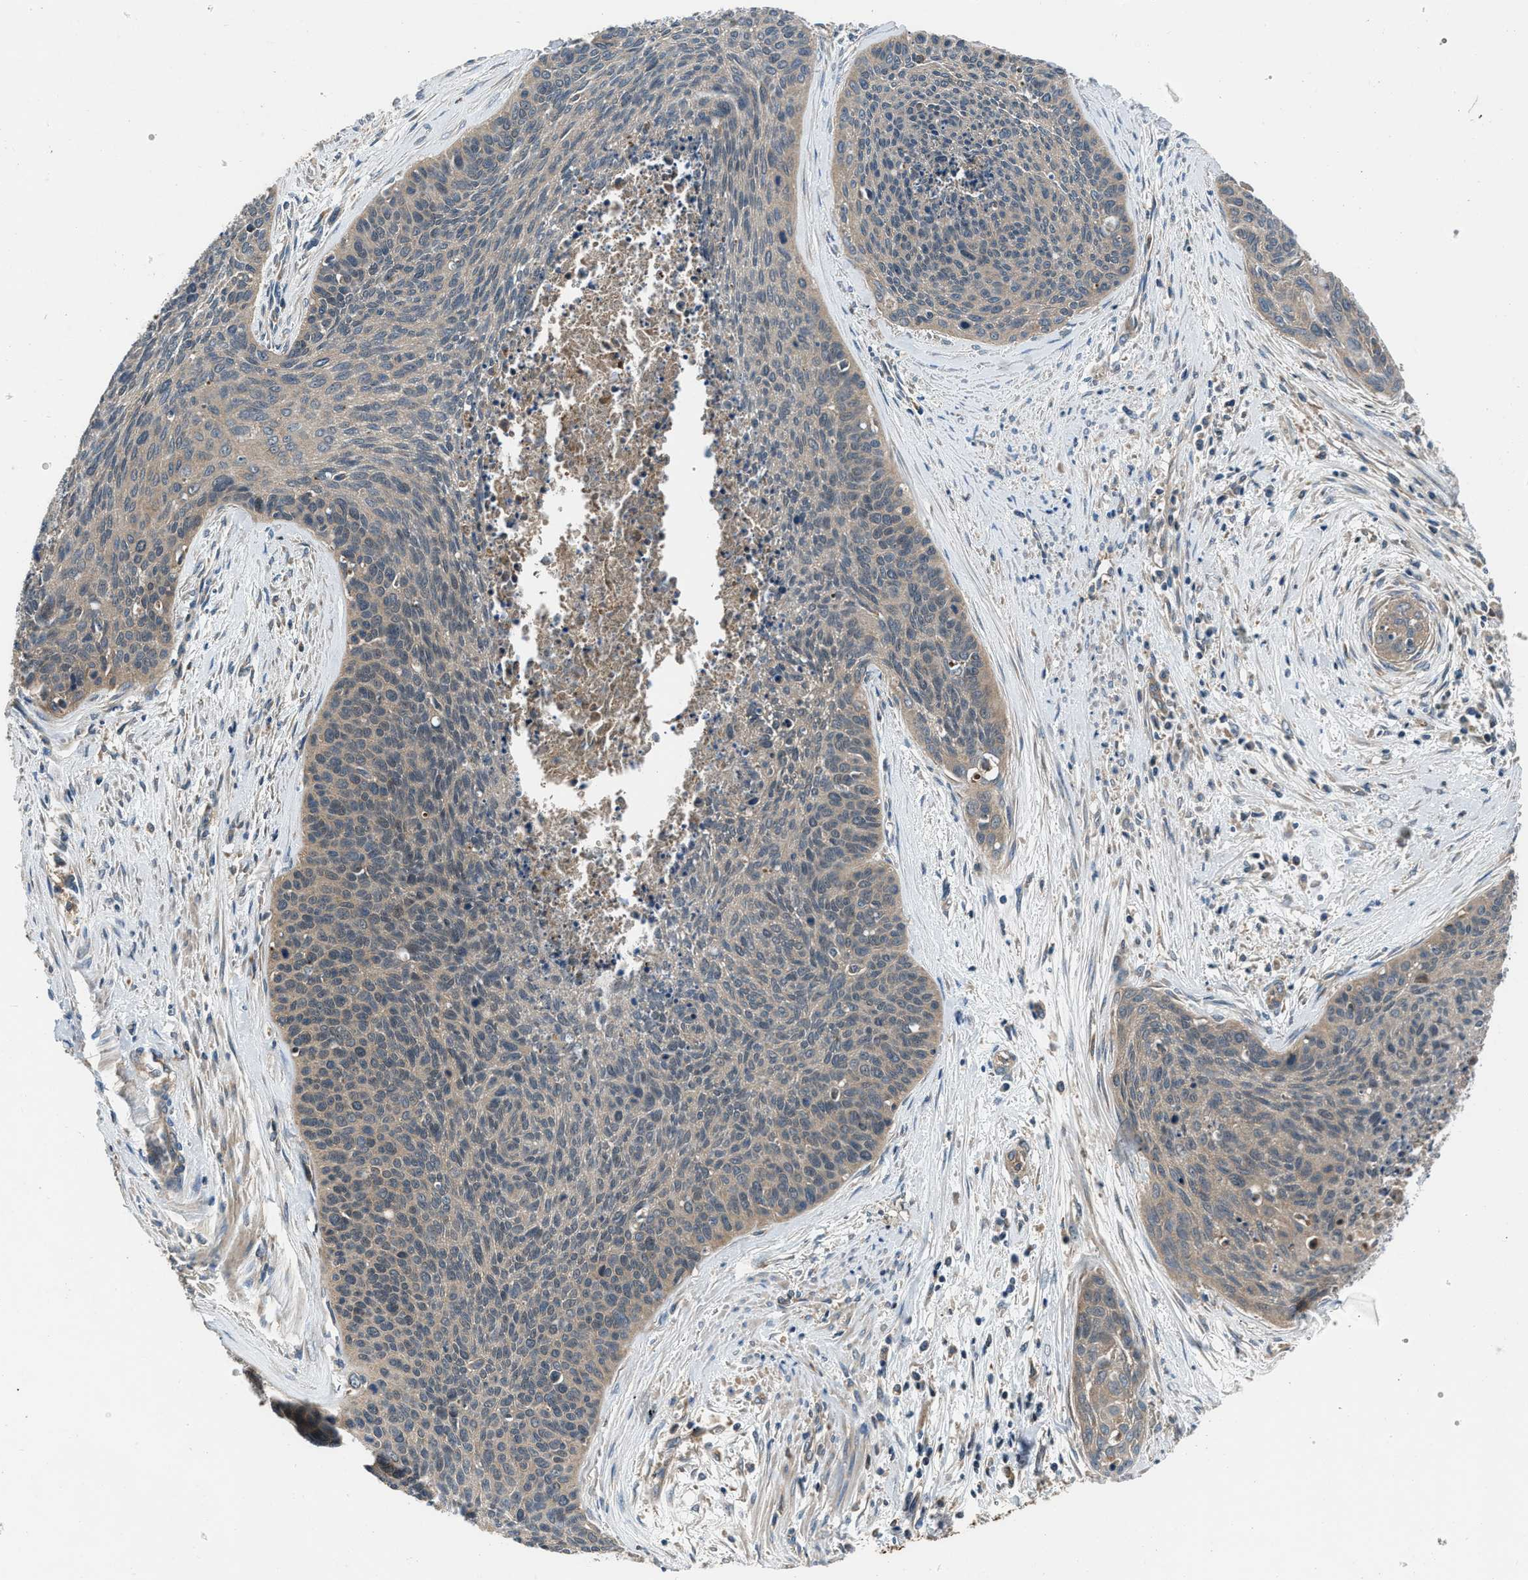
{"staining": {"intensity": "weak", "quantity": ">75%", "location": "cytoplasmic/membranous"}, "tissue": "cervical cancer", "cell_type": "Tumor cells", "image_type": "cancer", "snomed": [{"axis": "morphology", "description": "Squamous cell carcinoma, NOS"}, {"axis": "topography", "description": "Cervix"}], "caption": "Cervical squamous cell carcinoma stained with IHC demonstrates weak cytoplasmic/membranous staining in approximately >75% of tumor cells. (DAB (3,3'-diaminobenzidine) = brown stain, brightfield microscopy at high magnification).", "gene": "USP25", "patient": {"sex": "female", "age": 55}}